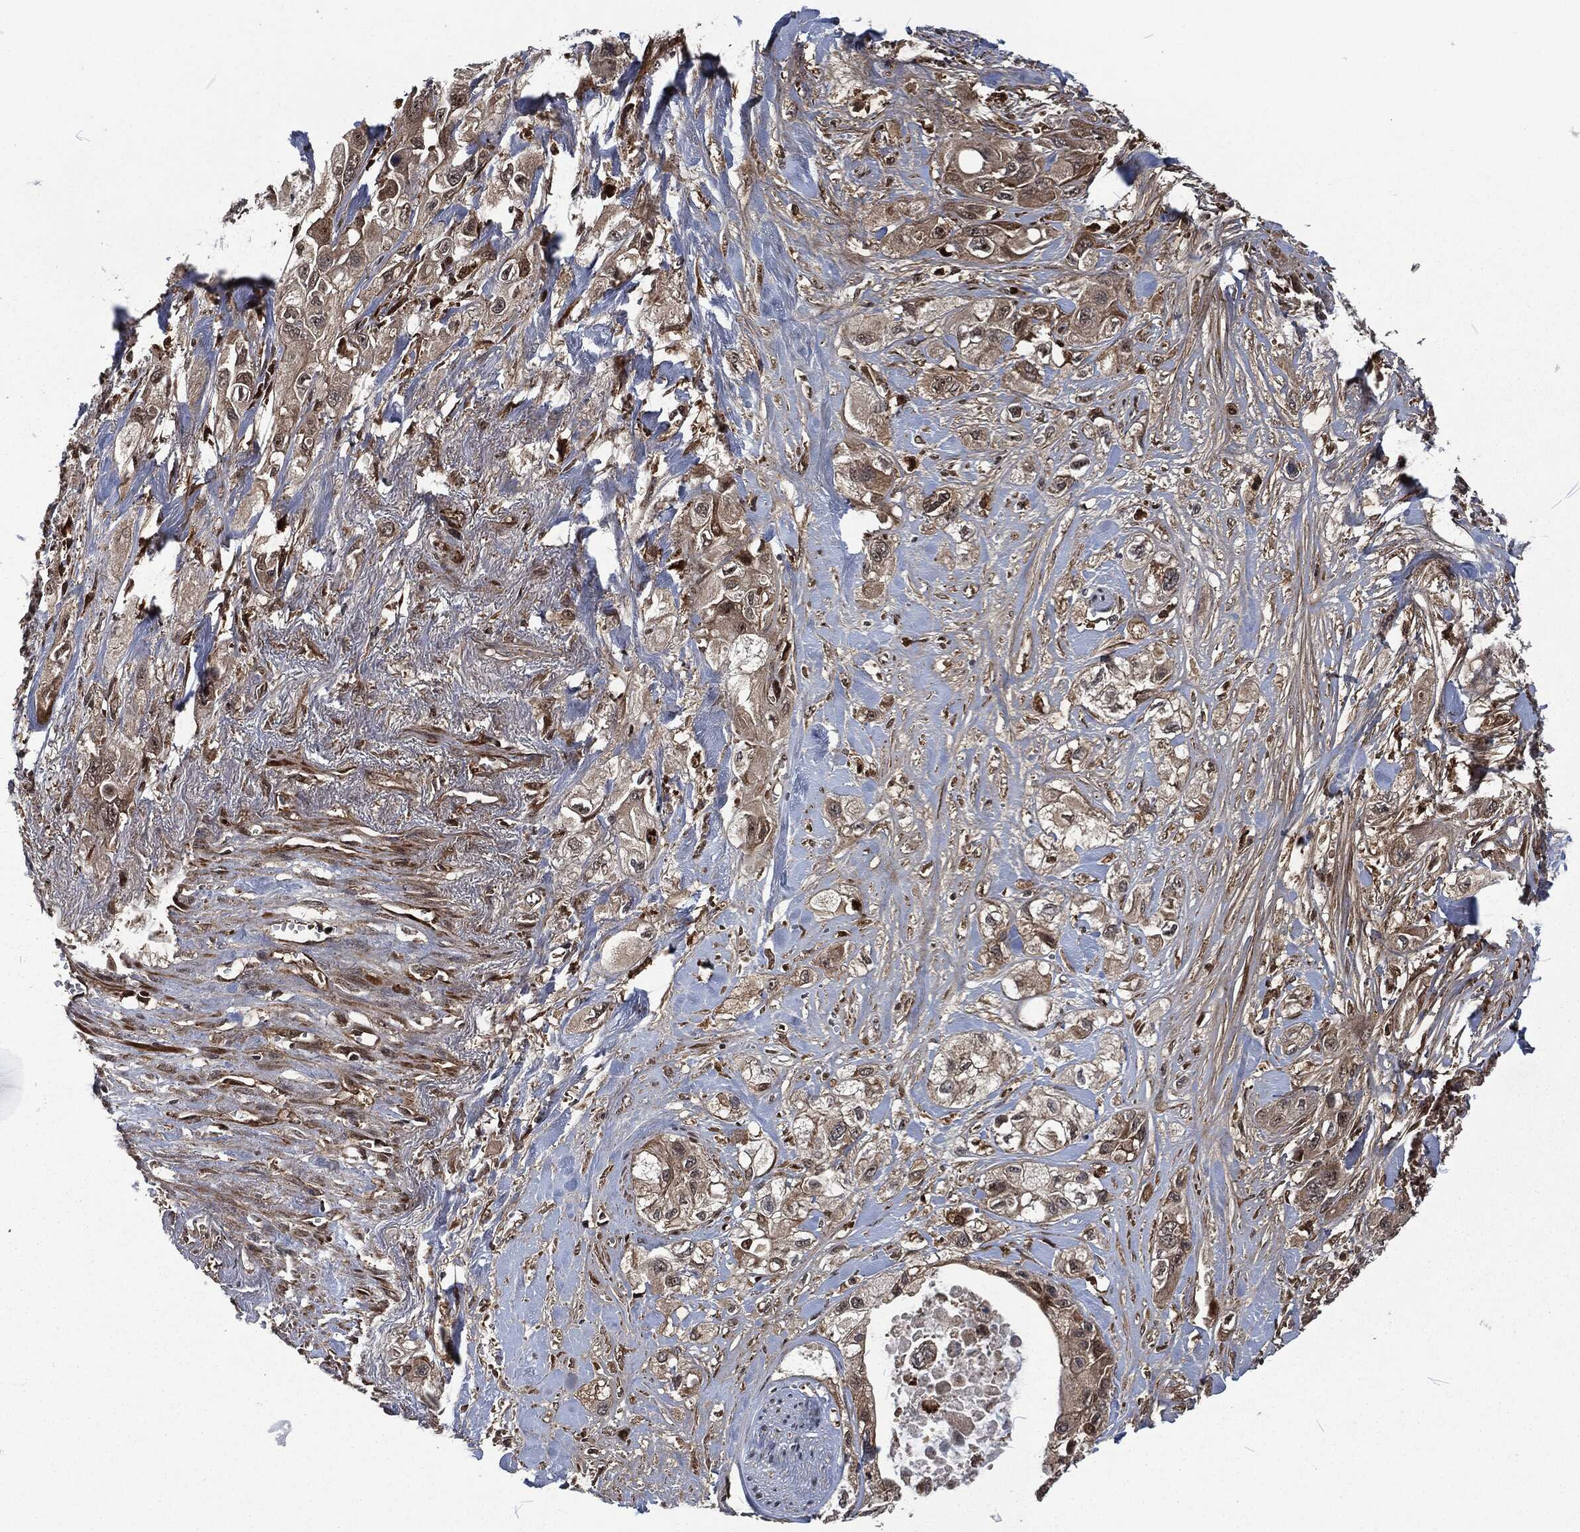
{"staining": {"intensity": "weak", "quantity": ">75%", "location": "cytoplasmic/membranous"}, "tissue": "pancreatic cancer", "cell_type": "Tumor cells", "image_type": "cancer", "snomed": [{"axis": "morphology", "description": "Adenocarcinoma, NOS"}, {"axis": "topography", "description": "Pancreas"}], "caption": "Immunohistochemistry (DAB) staining of adenocarcinoma (pancreatic) reveals weak cytoplasmic/membranous protein positivity in approximately >75% of tumor cells.", "gene": "CMPK2", "patient": {"sex": "male", "age": 72}}